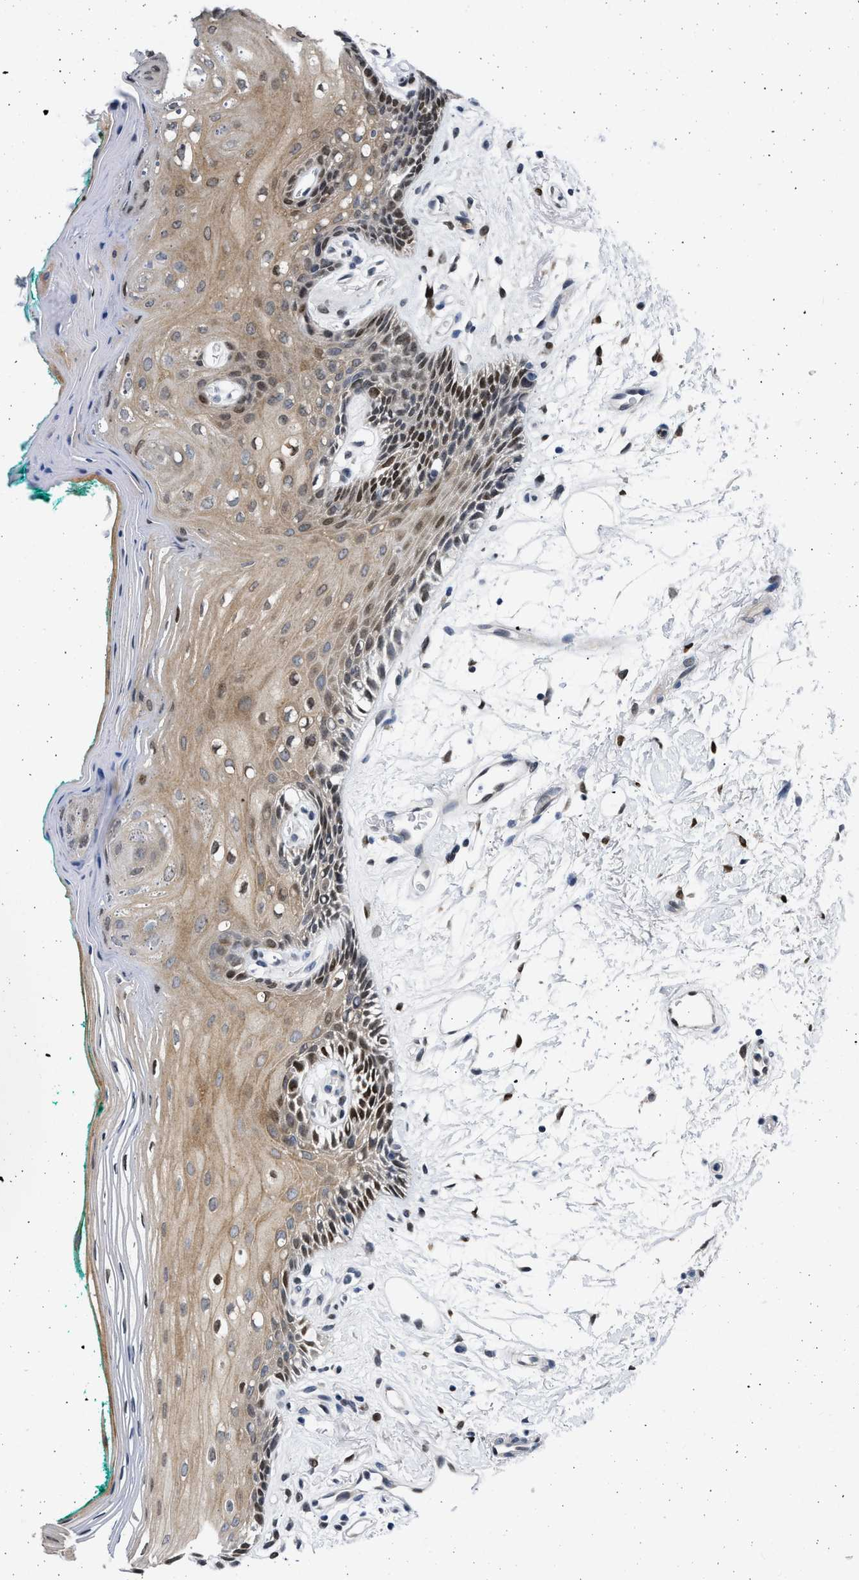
{"staining": {"intensity": "moderate", "quantity": ">75%", "location": "cytoplasmic/membranous,nuclear"}, "tissue": "oral mucosa", "cell_type": "Squamous epithelial cells", "image_type": "normal", "snomed": [{"axis": "morphology", "description": "Normal tissue, NOS"}, {"axis": "topography", "description": "Skeletal muscle"}, {"axis": "topography", "description": "Oral tissue"}, {"axis": "topography", "description": "Peripheral nerve tissue"}], "caption": "Immunohistochemistry of benign oral mucosa demonstrates medium levels of moderate cytoplasmic/membranous,nuclear positivity in about >75% of squamous epithelial cells. The protein of interest is stained brown, and the nuclei are stained in blue (DAB (3,3'-diaminobenzidine) IHC with brightfield microscopy, high magnification).", "gene": "HMGN3", "patient": {"sex": "female", "age": 84}}